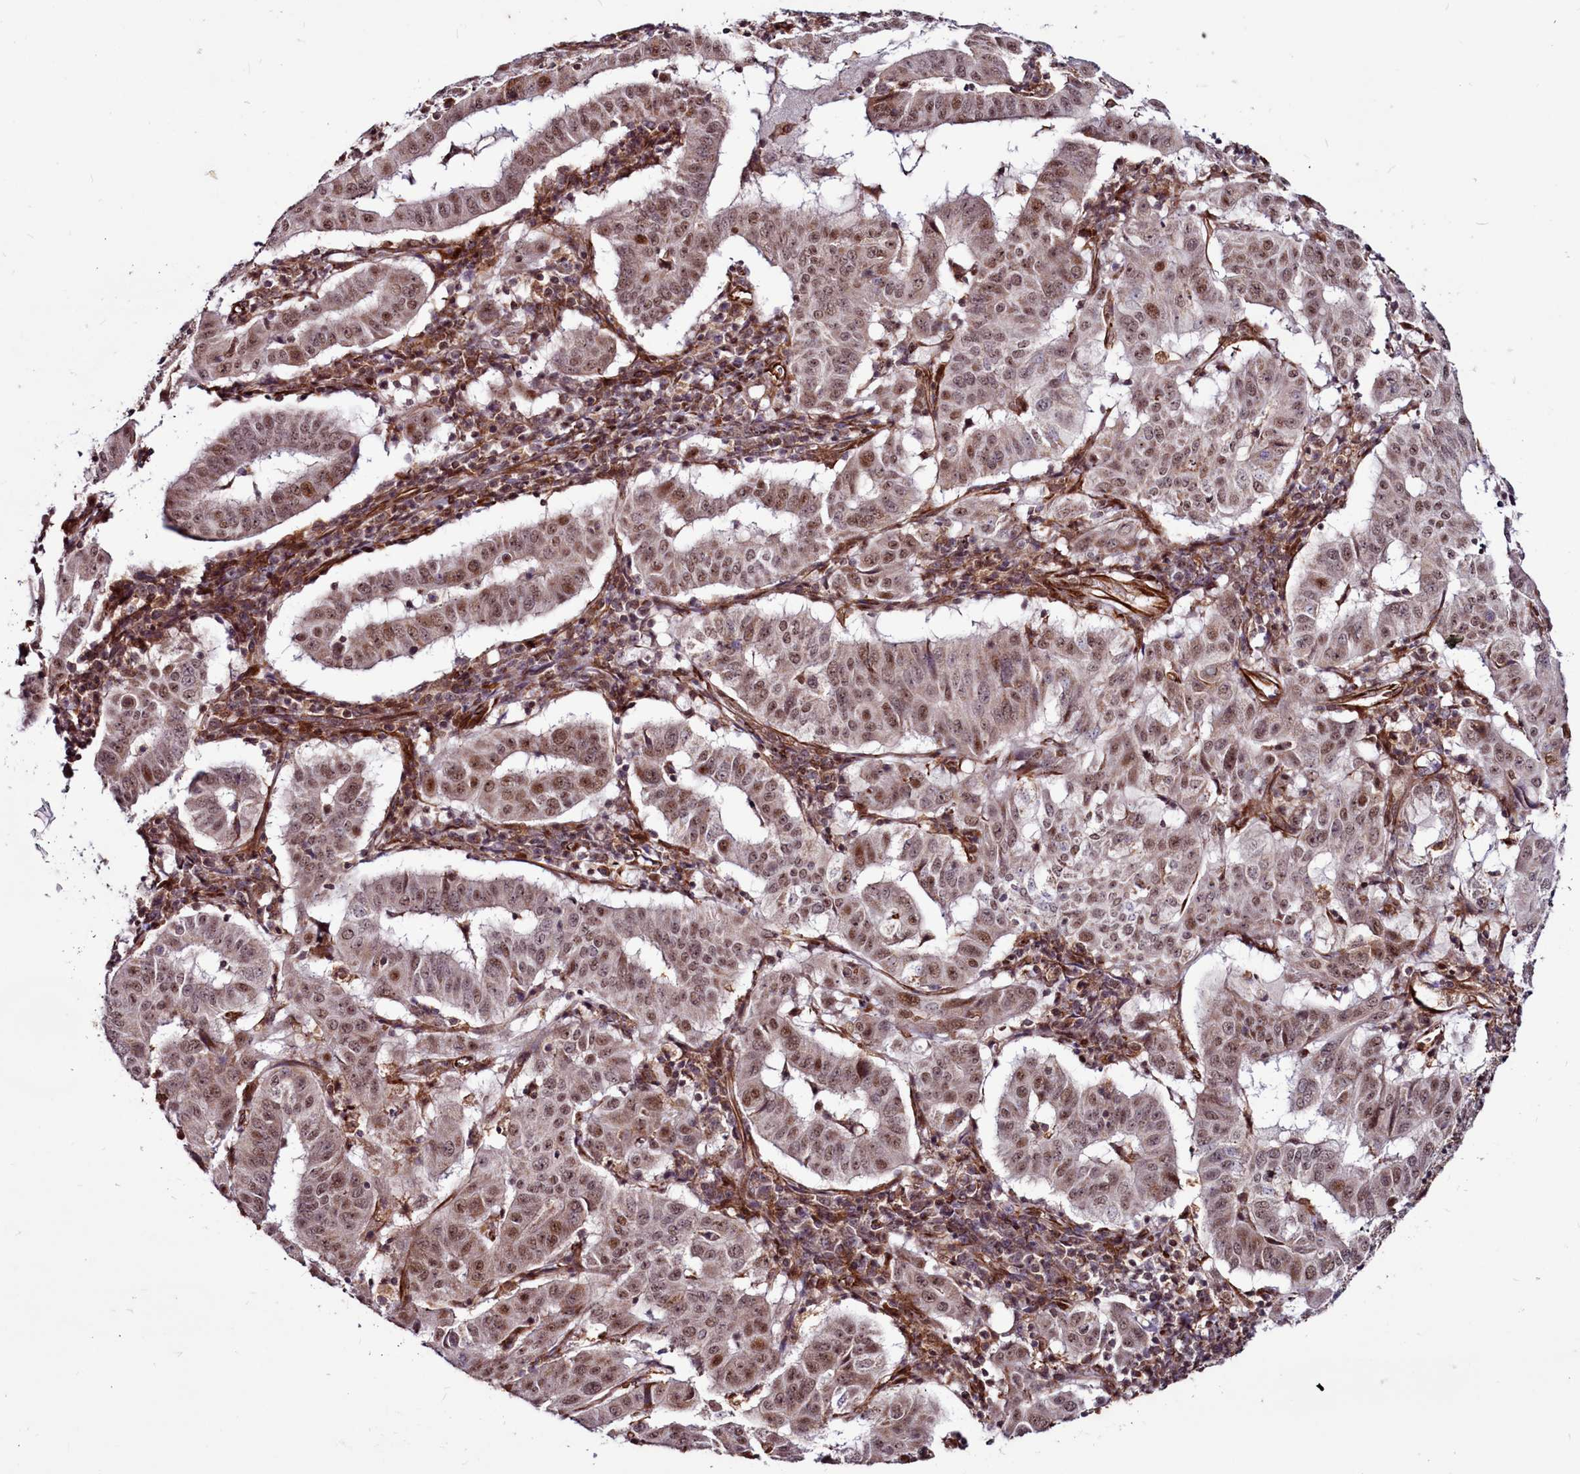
{"staining": {"intensity": "moderate", "quantity": ">75%", "location": "cytoplasmic/membranous,nuclear"}, "tissue": "pancreatic cancer", "cell_type": "Tumor cells", "image_type": "cancer", "snomed": [{"axis": "morphology", "description": "Adenocarcinoma, NOS"}, {"axis": "topography", "description": "Pancreas"}], "caption": "The immunohistochemical stain shows moderate cytoplasmic/membranous and nuclear positivity in tumor cells of pancreatic adenocarcinoma tissue. Using DAB (3,3'-diaminobenzidine) (brown) and hematoxylin (blue) stains, captured at high magnification using brightfield microscopy.", "gene": "CLK3", "patient": {"sex": "male", "age": 63}}